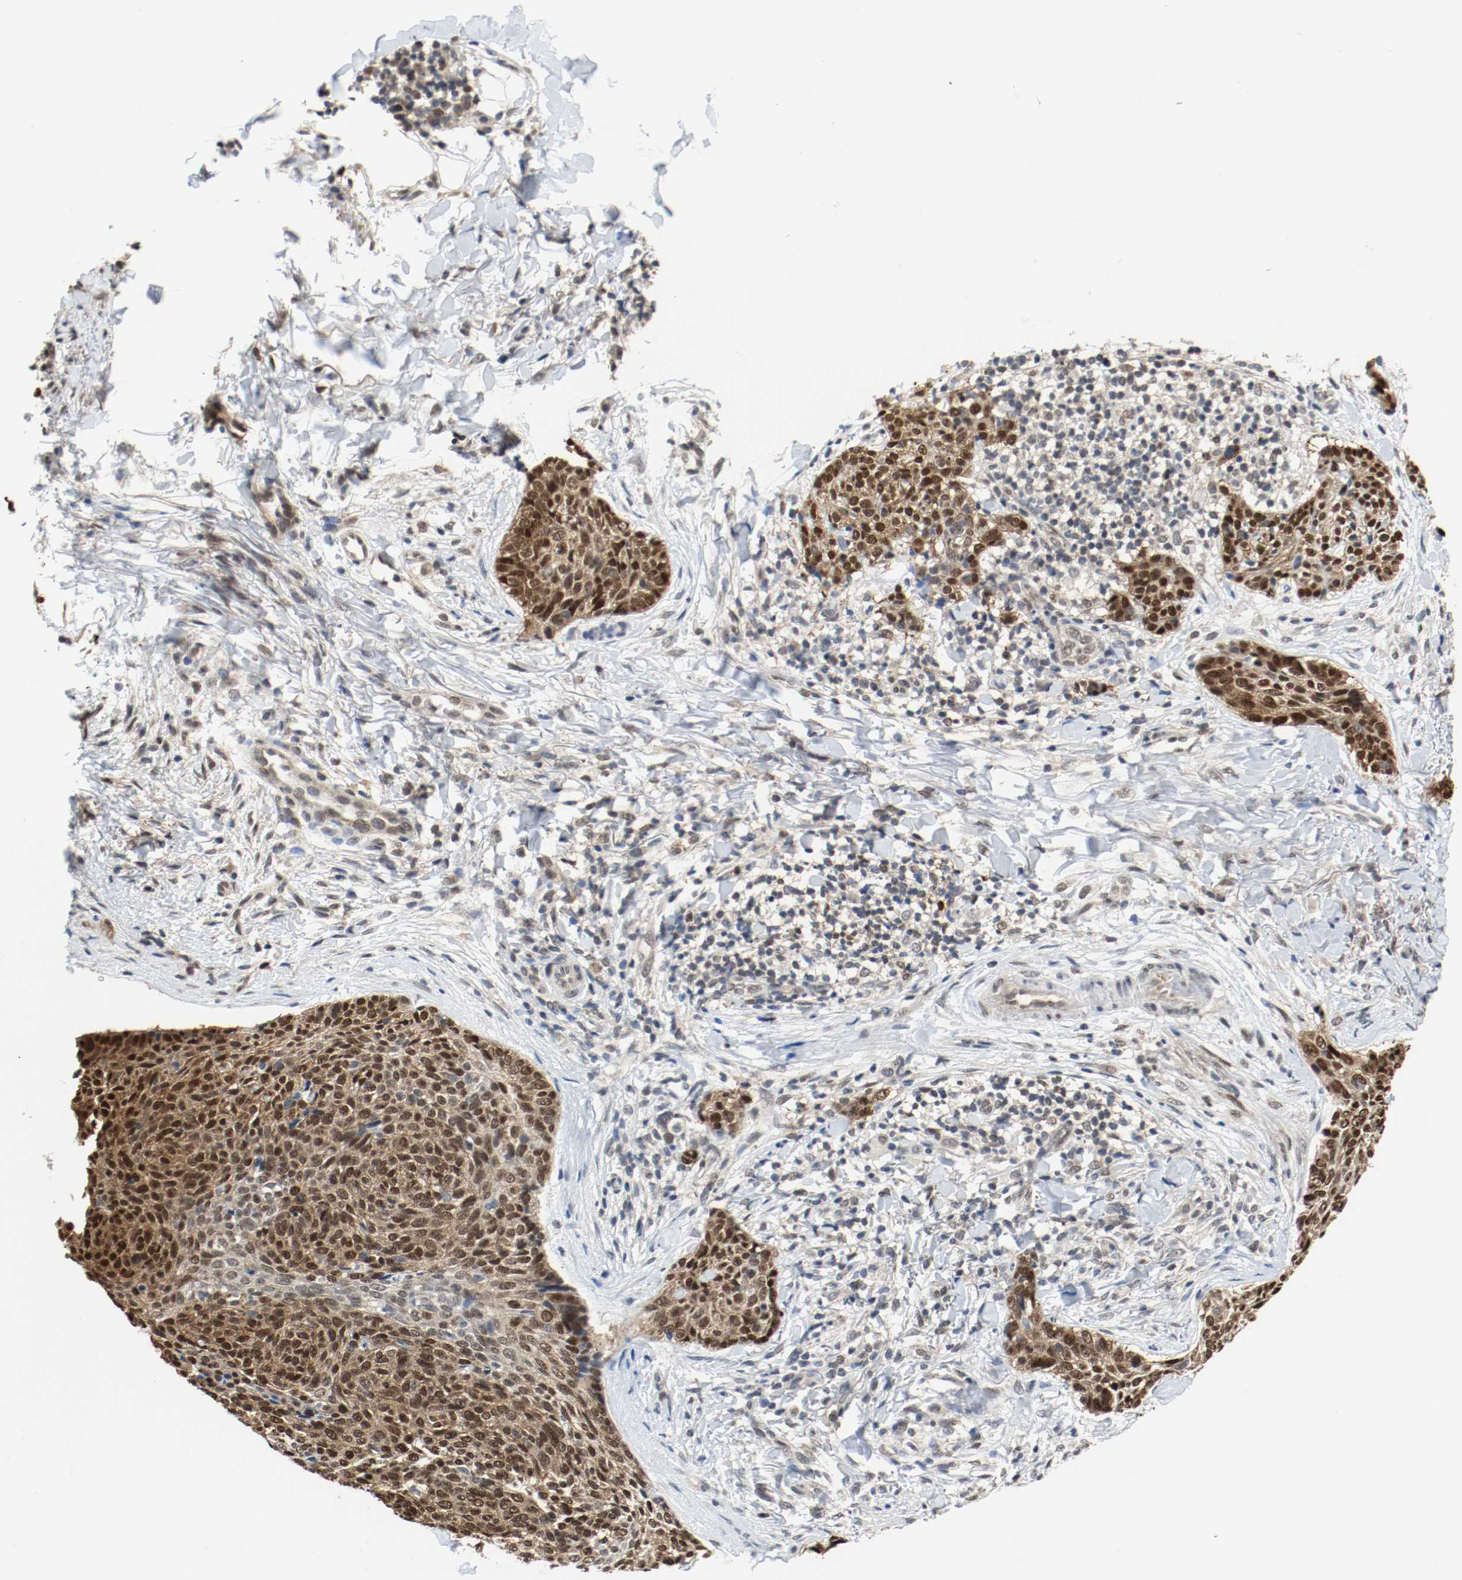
{"staining": {"intensity": "strong", "quantity": ">75%", "location": "cytoplasmic/membranous,nuclear"}, "tissue": "skin cancer", "cell_type": "Tumor cells", "image_type": "cancer", "snomed": [{"axis": "morphology", "description": "Normal tissue, NOS"}, {"axis": "morphology", "description": "Basal cell carcinoma"}, {"axis": "topography", "description": "Skin"}], "caption": "Basal cell carcinoma (skin) stained for a protein (brown) exhibits strong cytoplasmic/membranous and nuclear positive staining in approximately >75% of tumor cells.", "gene": "PPME1", "patient": {"sex": "female", "age": 57}}